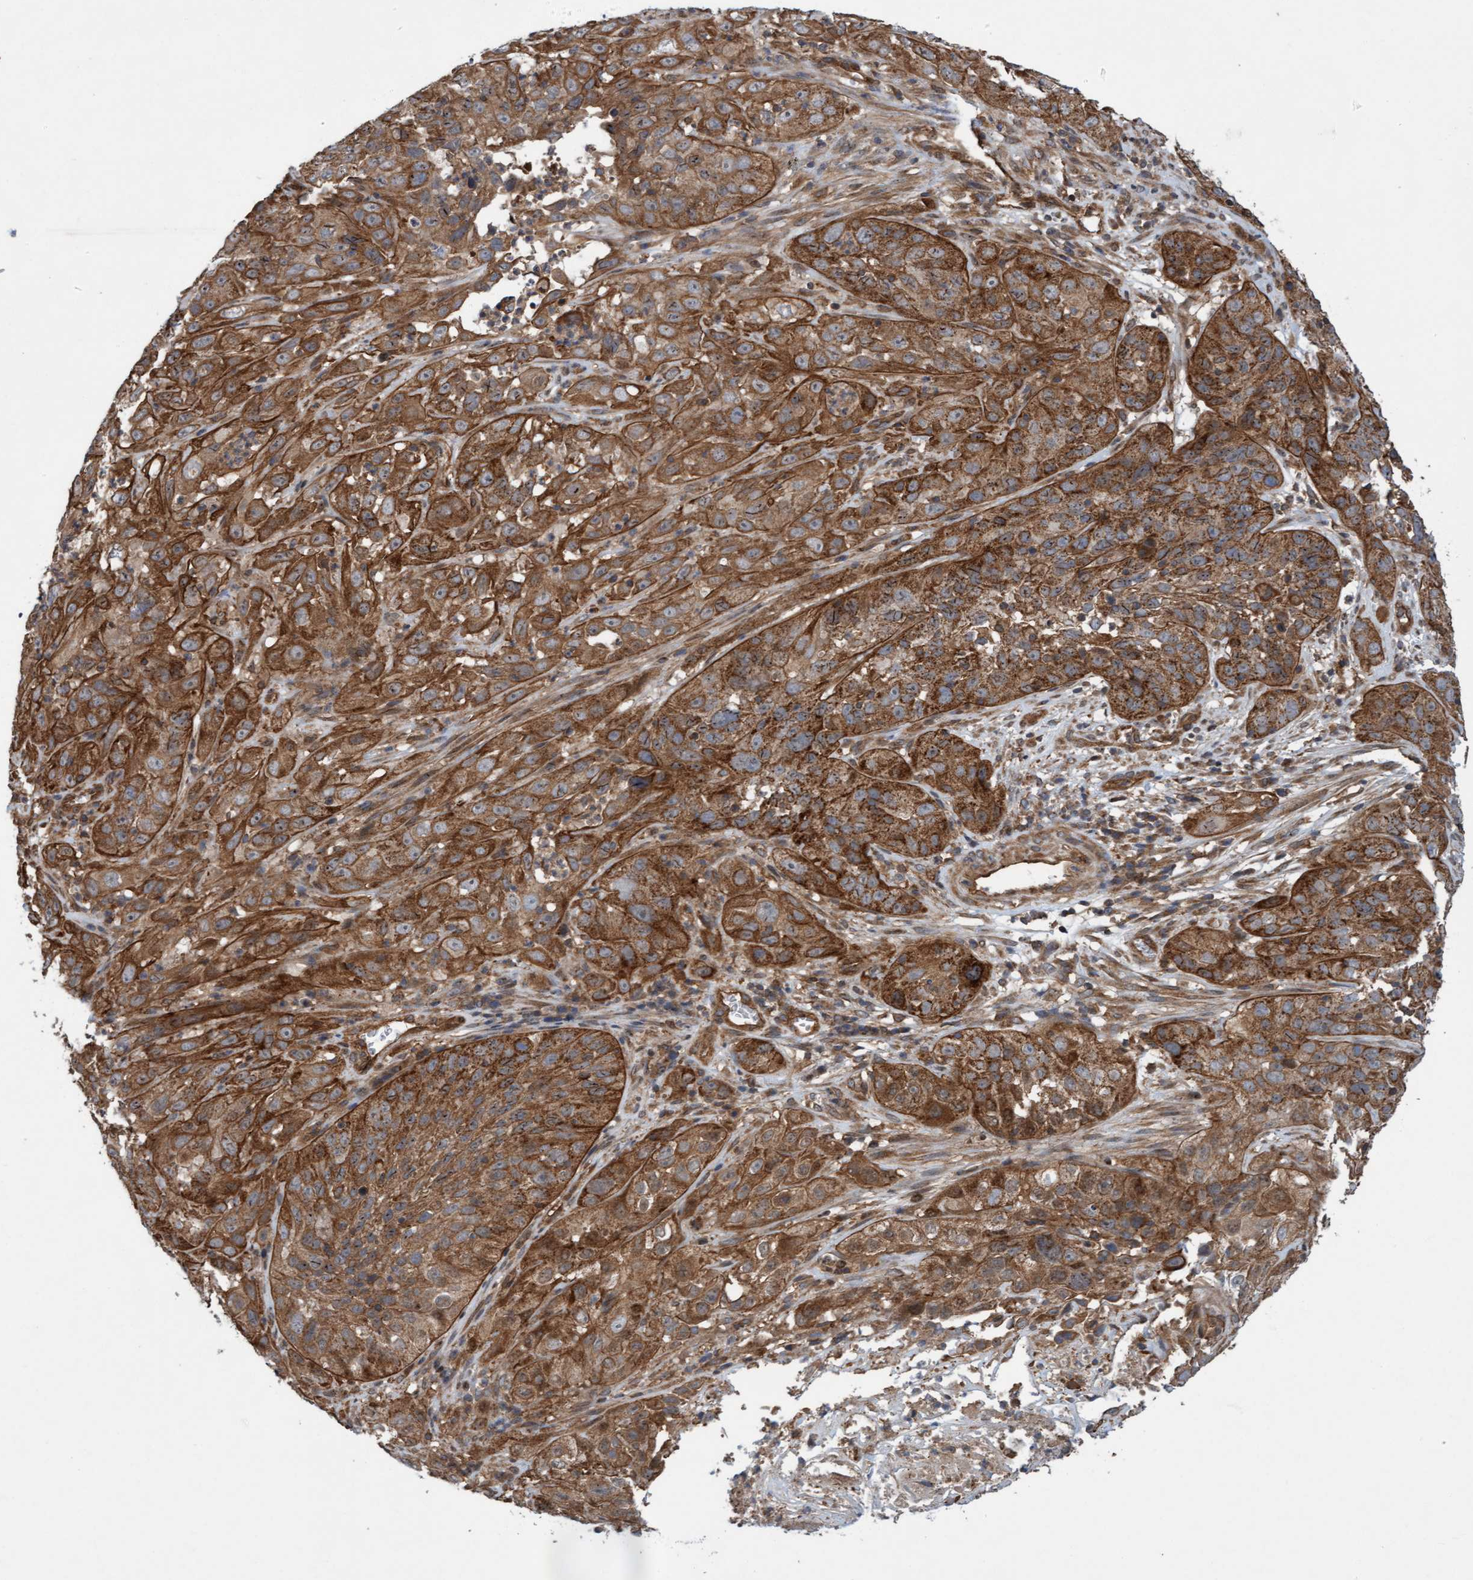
{"staining": {"intensity": "strong", "quantity": ">75%", "location": "cytoplasmic/membranous"}, "tissue": "cervical cancer", "cell_type": "Tumor cells", "image_type": "cancer", "snomed": [{"axis": "morphology", "description": "Squamous cell carcinoma, NOS"}, {"axis": "topography", "description": "Cervix"}], "caption": "The photomicrograph demonstrates staining of squamous cell carcinoma (cervical), revealing strong cytoplasmic/membranous protein staining (brown color) within tumor cells.", "gene": "ERAL1", "patient": {"sex": "female", "age": 32}}